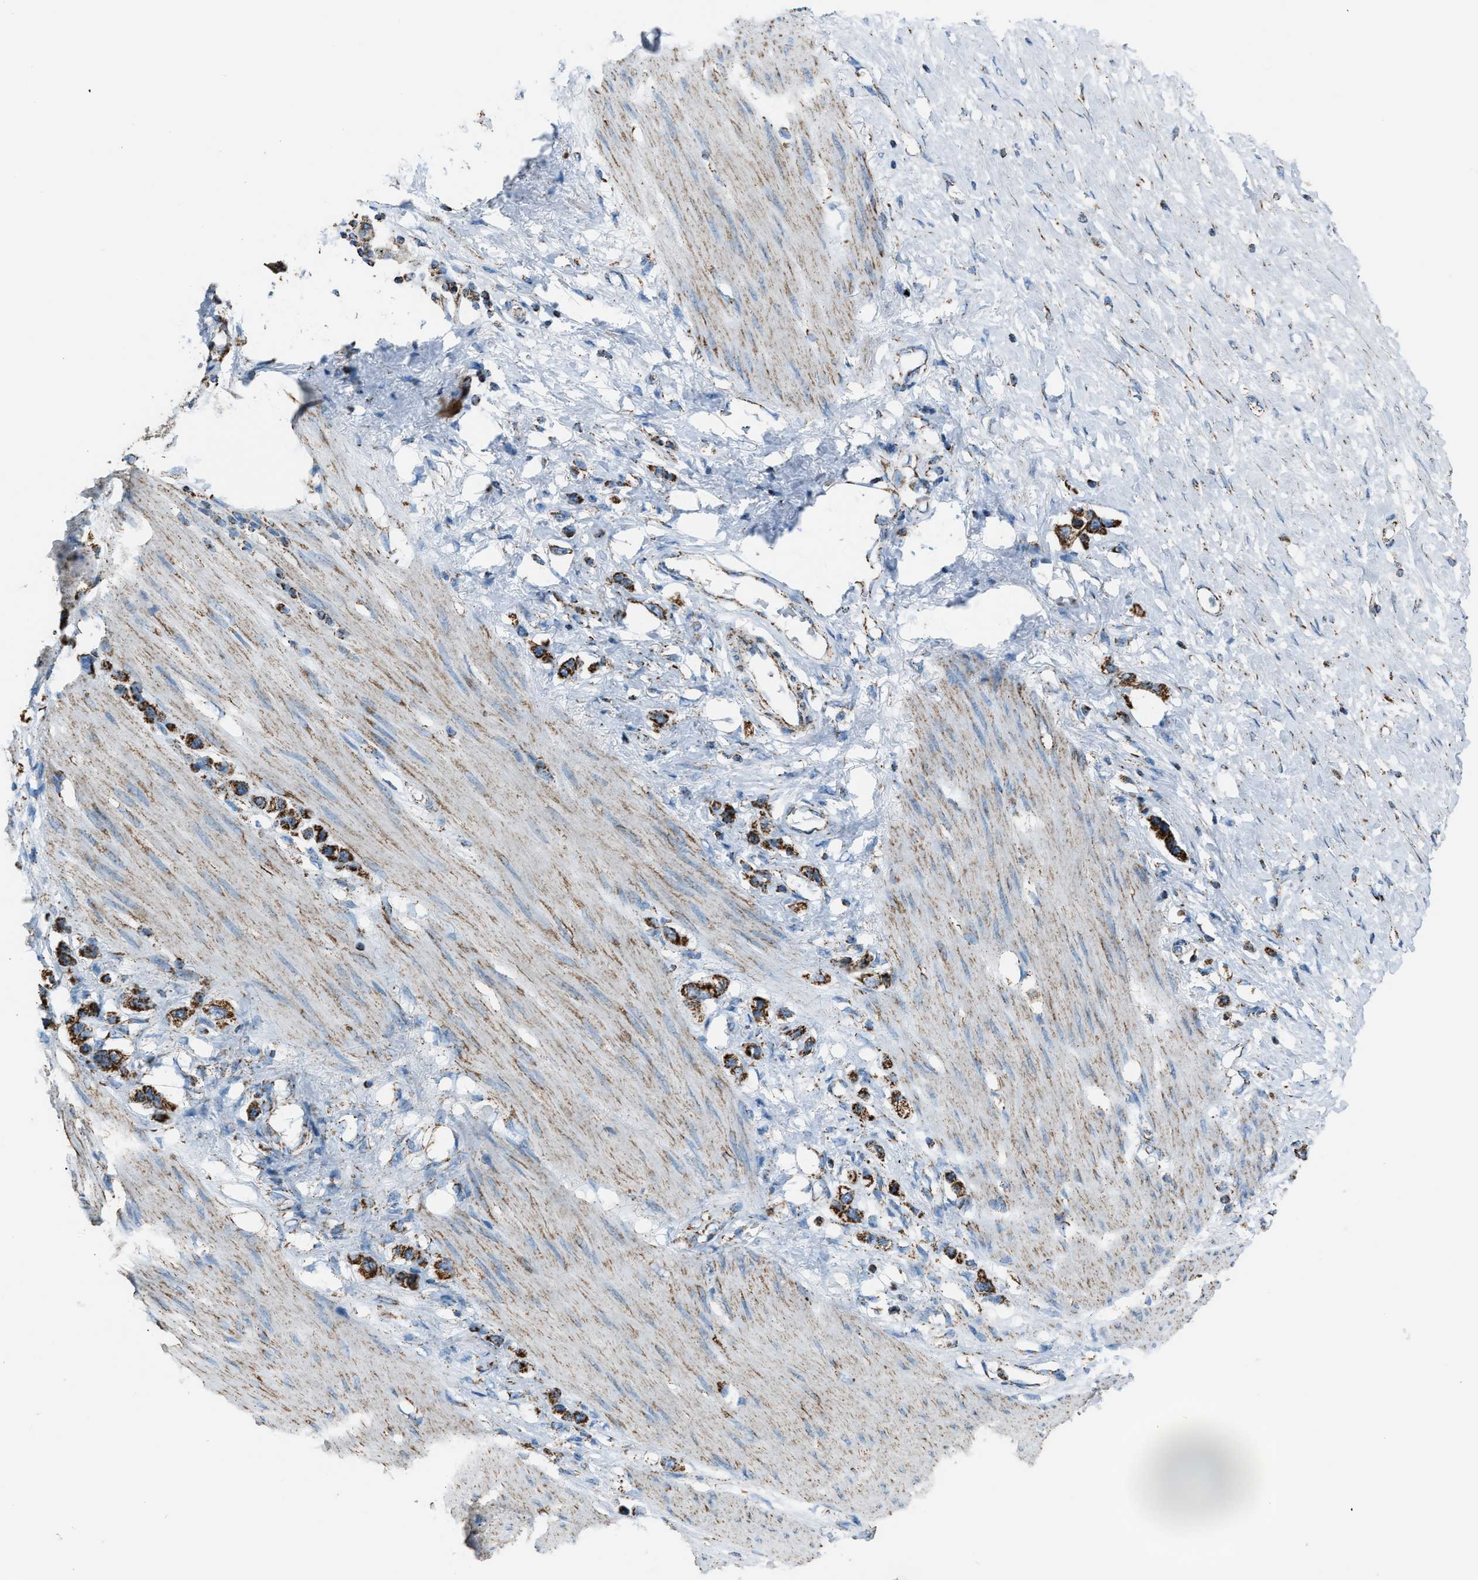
{"staining": {"intensity": "strong", "quantity": ">75%", "location": "cytoplasmic/membranous"}, "tissue": "stomach cancer", "cell_type": "Tumor cells", "image_type": "cancer", "snomed": [{"axis": "morphology", "description": "Adenocarcinoma, NOS"}, {"axis": "topography", "description": "Stomach"}], "caption": "This histopathology image reveals IHC staining of human adenocarcinoma (stomach), with high strong cytoplasmic/membranous expression in about >75% of tumor cells.", "gene": "MDH2", "patient": {"sex": "female", "age": 65}}